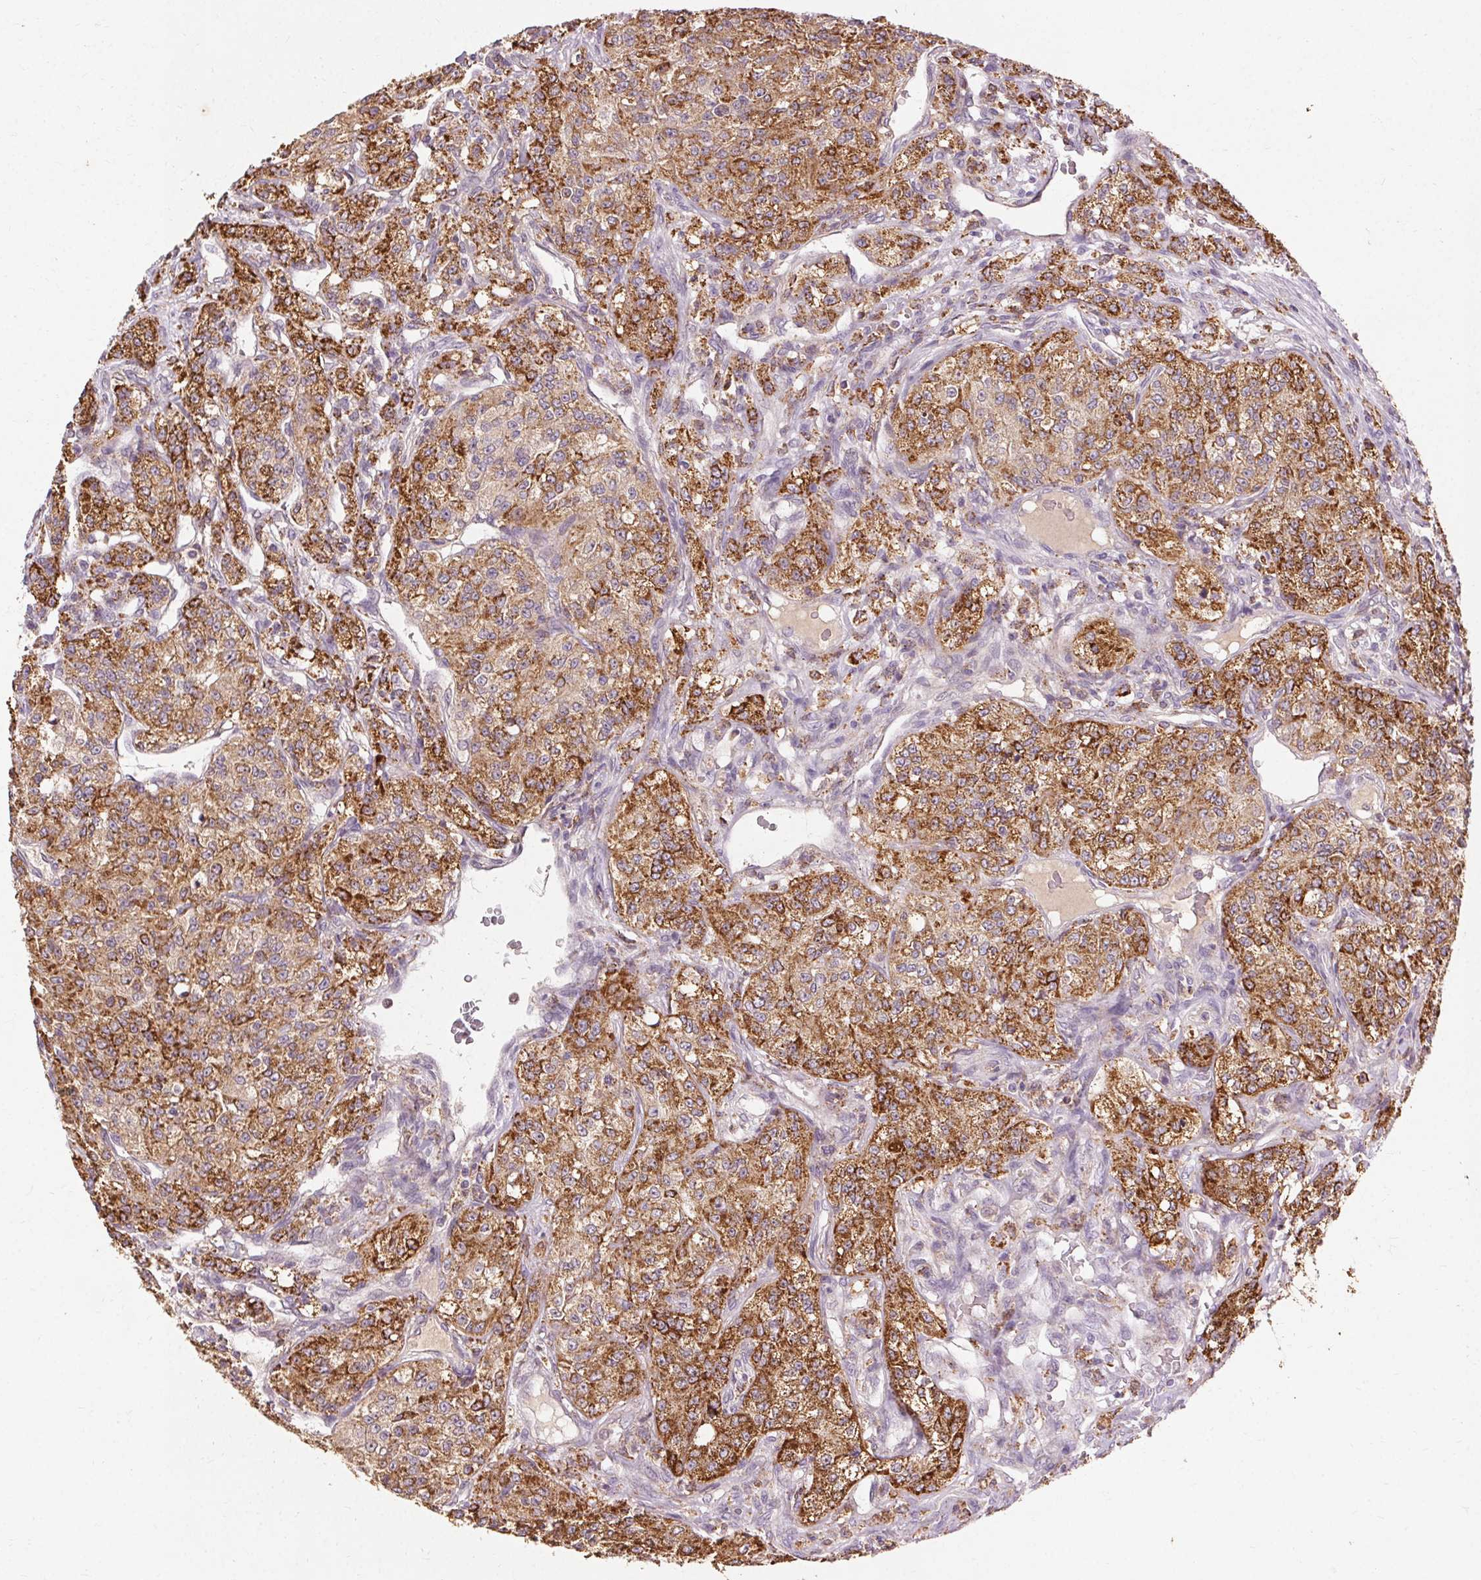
{"staining": {"intensity": "strong", "quantity": ">75%", "location": "cytoplasmic/membranous"}, "tissue": "renal cancer", "cell_type": "Tumor cells", "image_type": "cancer", "snomed": [{"axis": "morphology", "description": "Adenocarcinoma, NOS"}, {"axis": "topography", "description": "Kidney"}], "caption": "A brown stain labels strong cytoplasmic/membranous staining of a protein in renal adenocarcinoma tumor cells. The protein of interest is stained brown, and the nuclei are stained in blue (DAB IHC with brightfield microscopy, high magnification).", "gene": "REP15", "patient": {"sex": "female", "age": 63}}